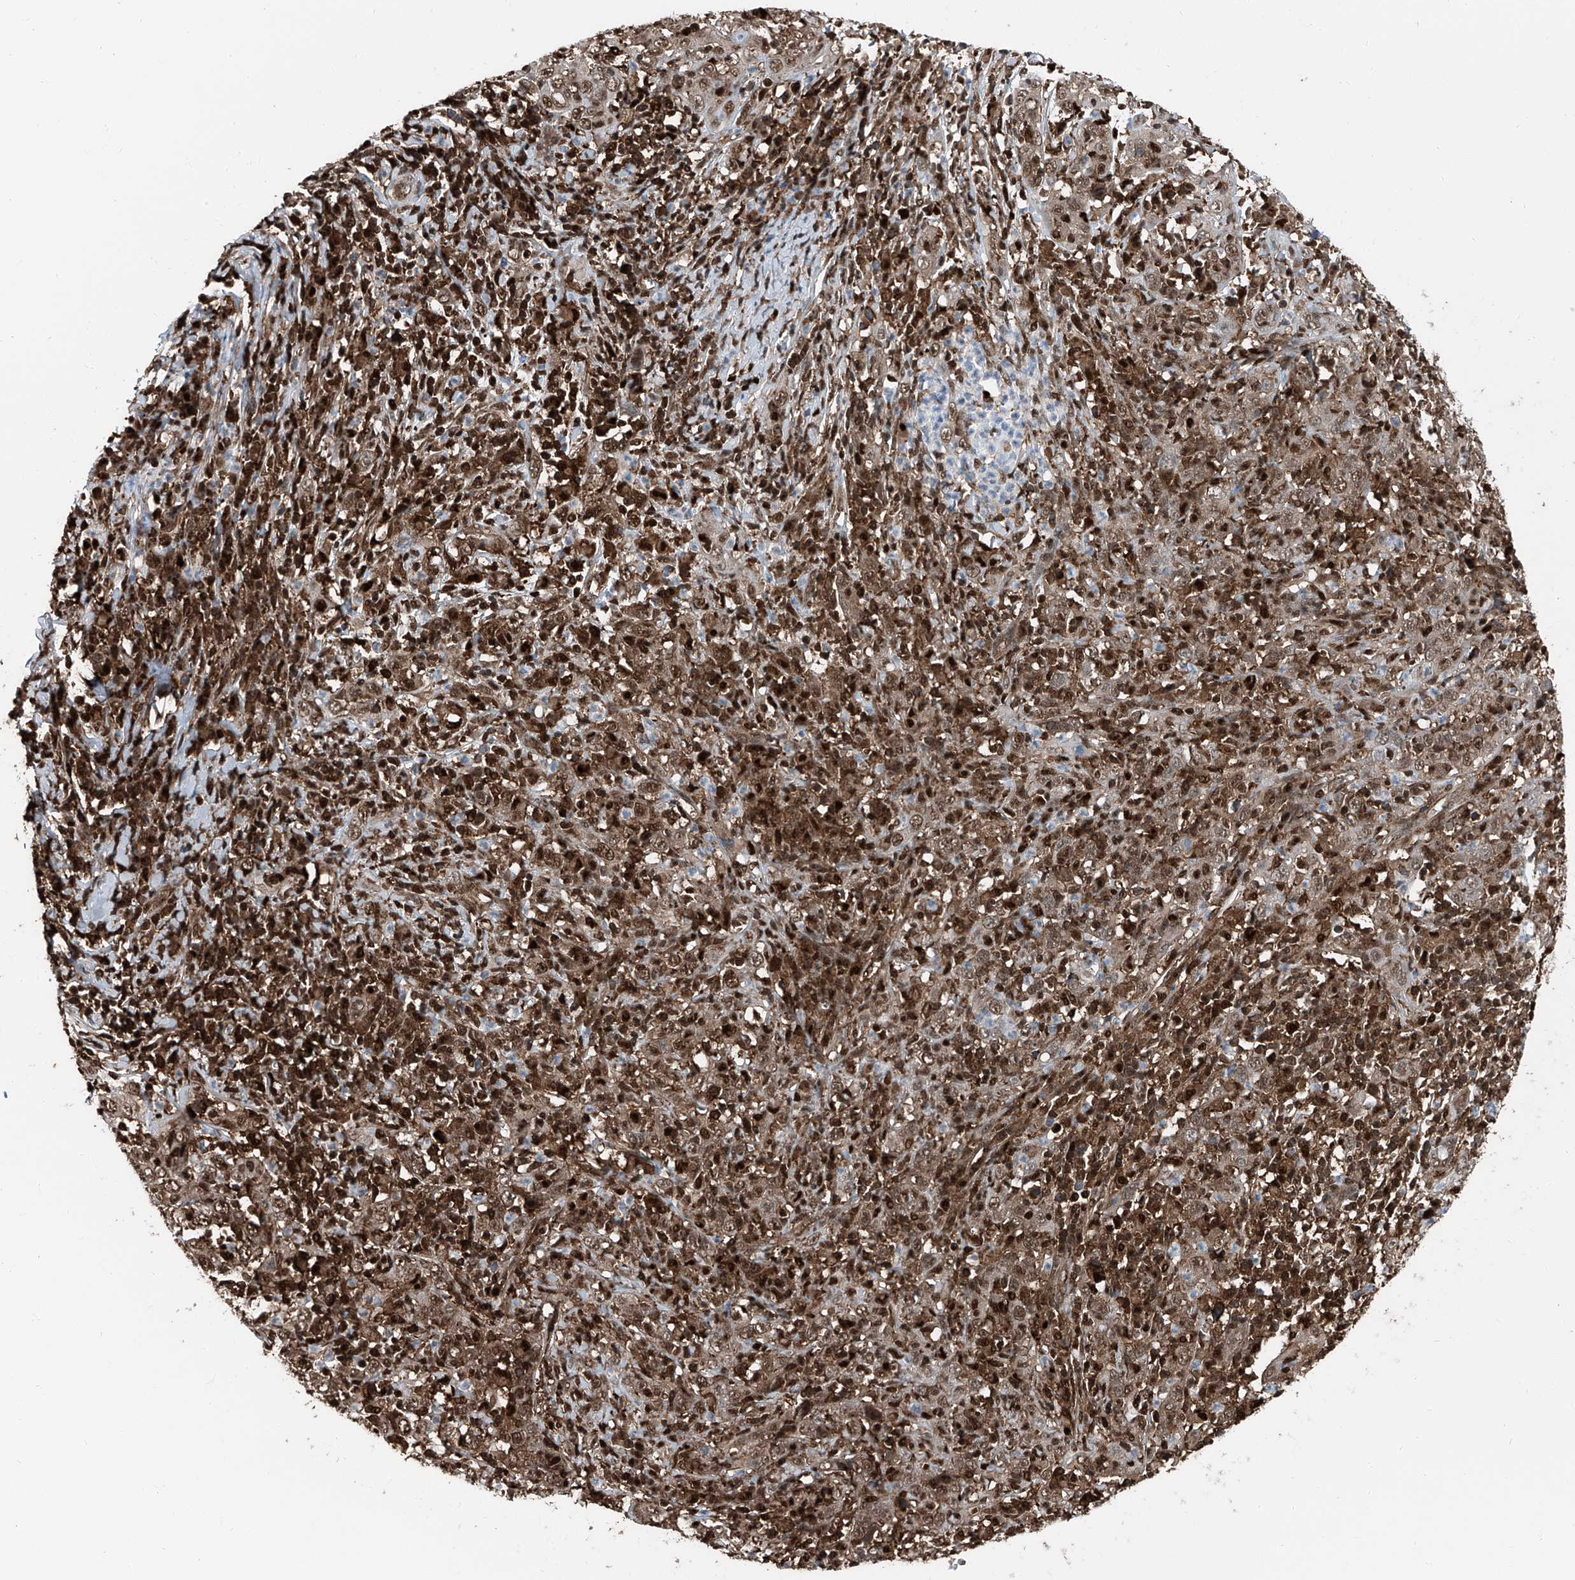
{"staining": {"intensity": "moderate", "quantity": ">75%", "location": "cytoplasmic/membranous,nuclear"}, "tissue": "cervical cancer", "cell_type": "Tumor cells", "image_type": "cancer", "snomed": [{"axis": "morphology", "description": "Squamous cell carcinoma, NOS"}, {"axis": "topography", "description": "Cervix"}], "caption": "Moderate cytoplasmic/membranous and nuclear positivity for a protein is present in approximately >75% of tumor cells of cervical squamous cell carcinoma using IHC.", "gene": "PSMB10", "patient": {"sex": "female", "age": 46}}